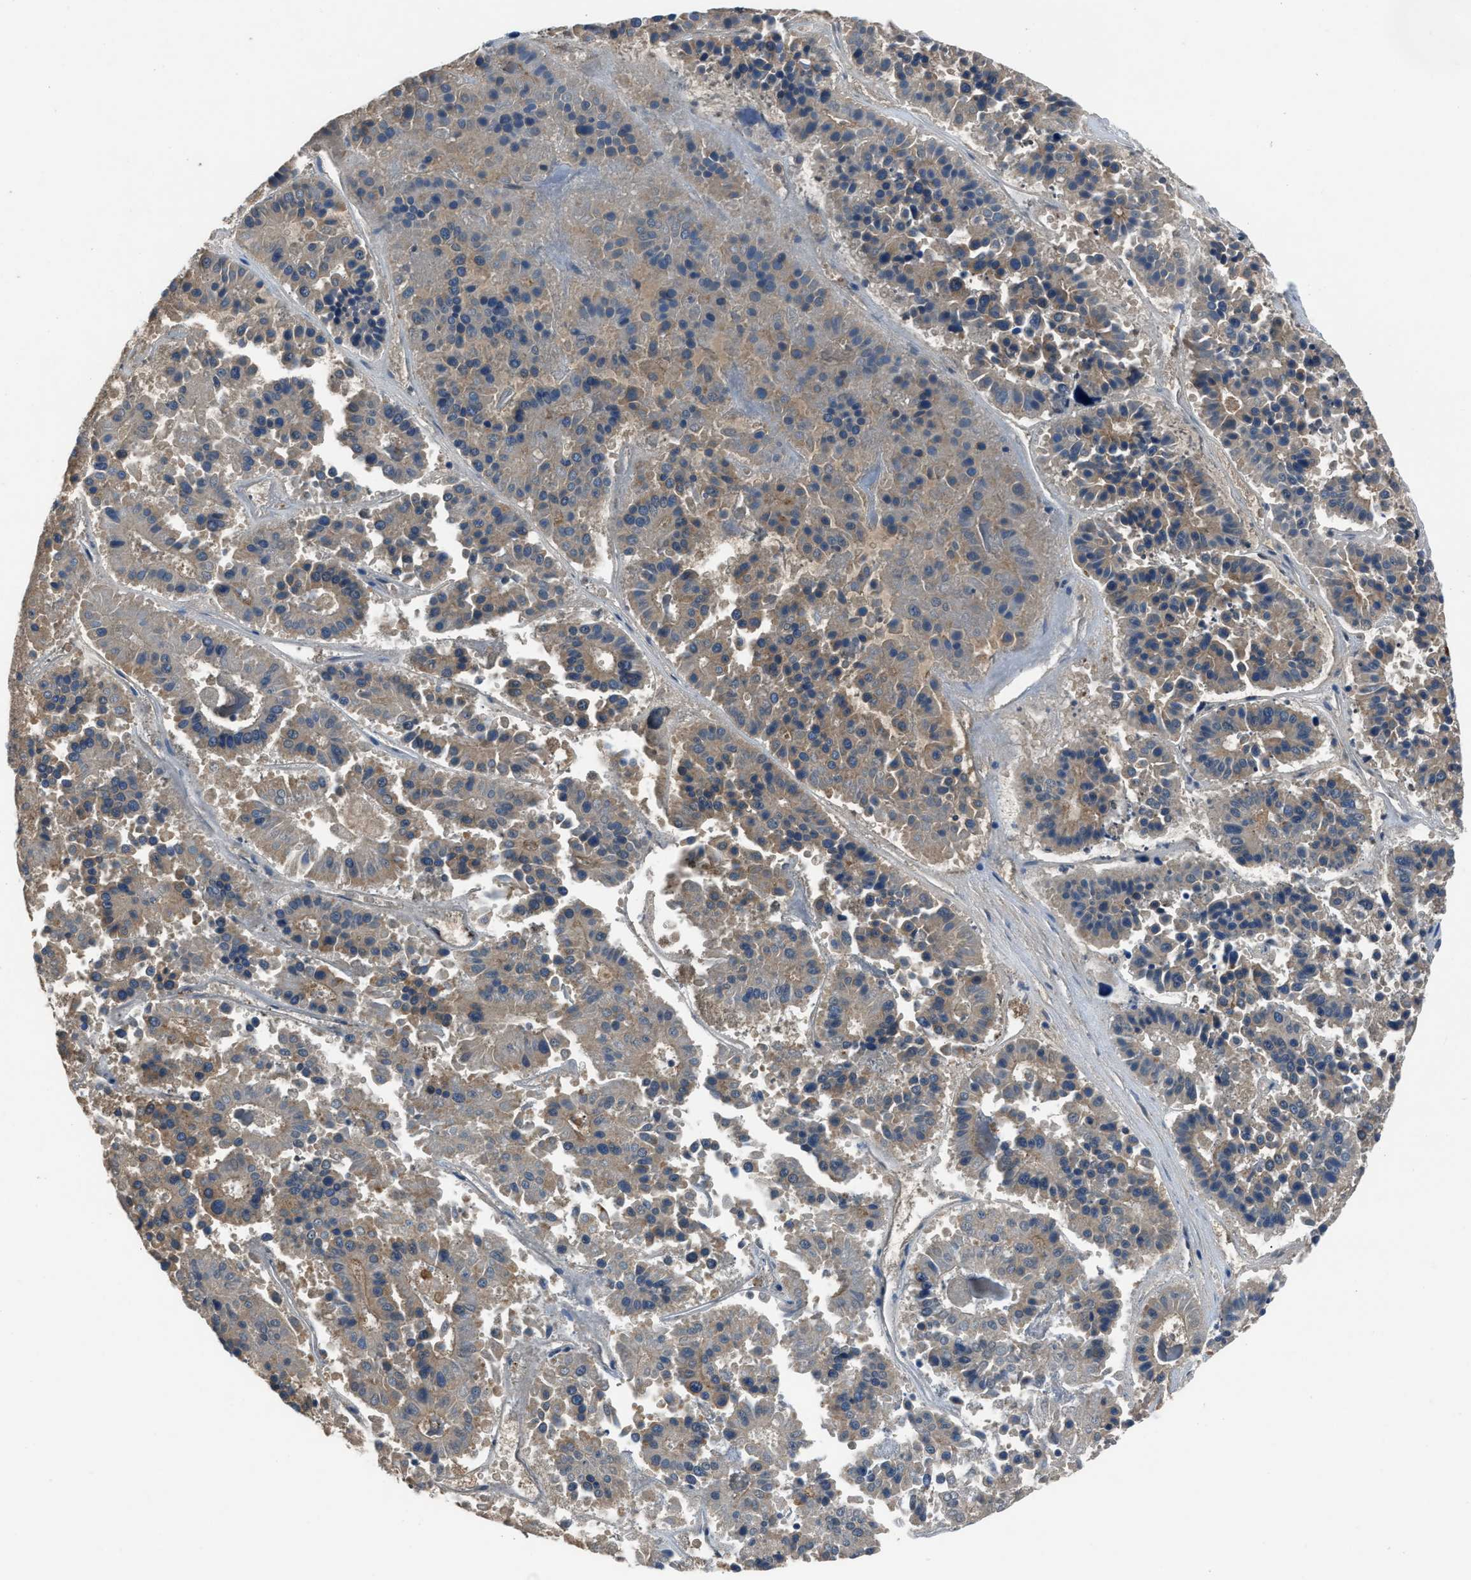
{"staining": {"intensity": "negative", "quantity": "none", "location": "none"}, "tissue": "pancreatic cancer", "cell_type": "Tumor cells", "image_type": "cancer", "snomed": [{"axis": "morphology", "description": "Adenocarcinoma, NOS"}, {"axis": "topography", "description": "Pancreas"}], "caption": "Pancreatic cancer stained for a protein using immunohistochemistry (IHC) demonstrates no expression tumor cells.", "gene": "ANGPT1", "patient": {"sex": "male", "age": 50}}